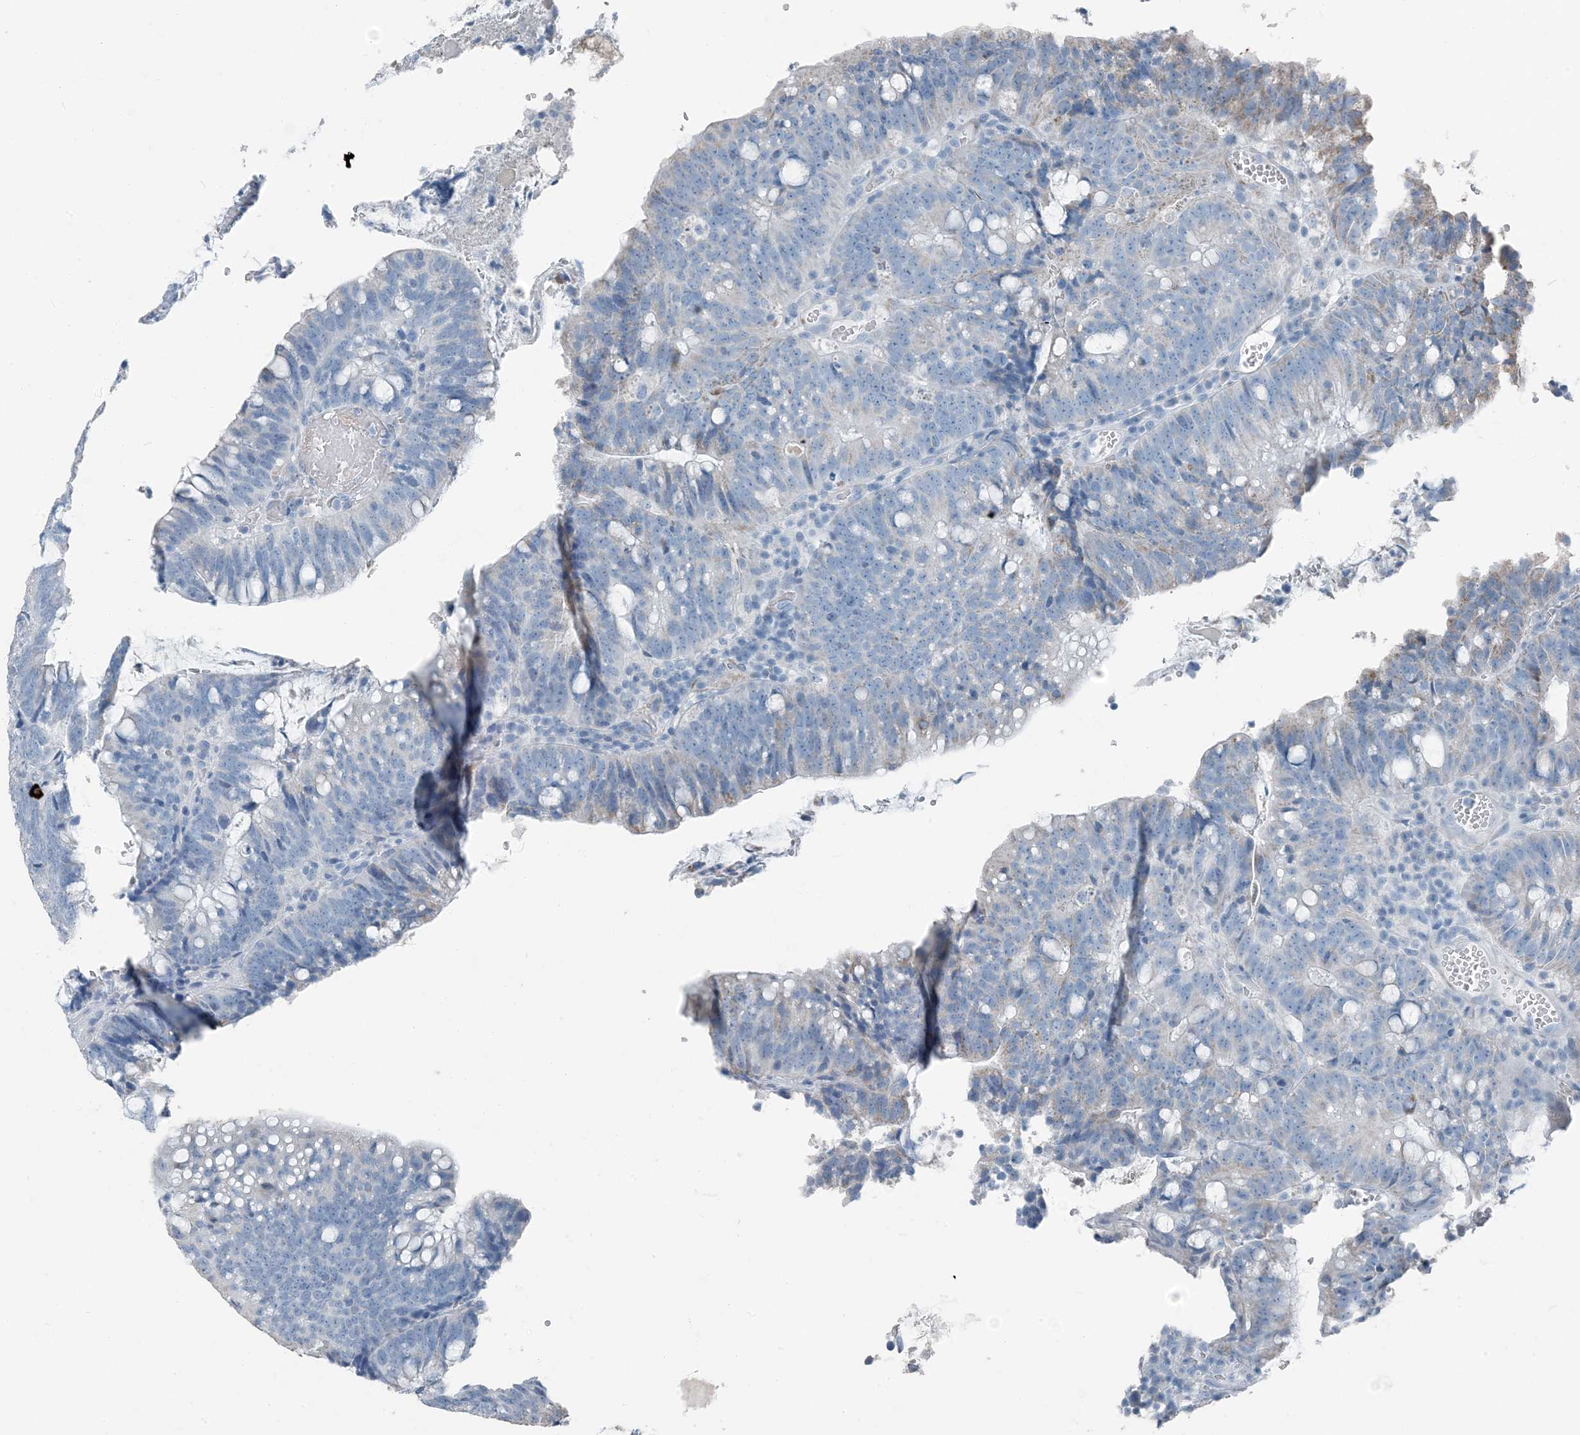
{"staining": {"intensity": "negative", "quantity": "none", "location": "none"}, "tissue": "colorectal cancer", "cell_type": "Tumor cells", "image_type": "cancer", "snomed": [{"axis": "morphology", "description": "Adenocarcinoma, NOS"}, {"axis": "topography", "description": "Colon"}], "caption": "A high-resolution image shows immunohistochemistry (IHC) staining of colorectal cancer, which exhibits no significant staining in tumor cells.", "gene": "FAM162A", "patient": {"sex": "female", "age": 66}}